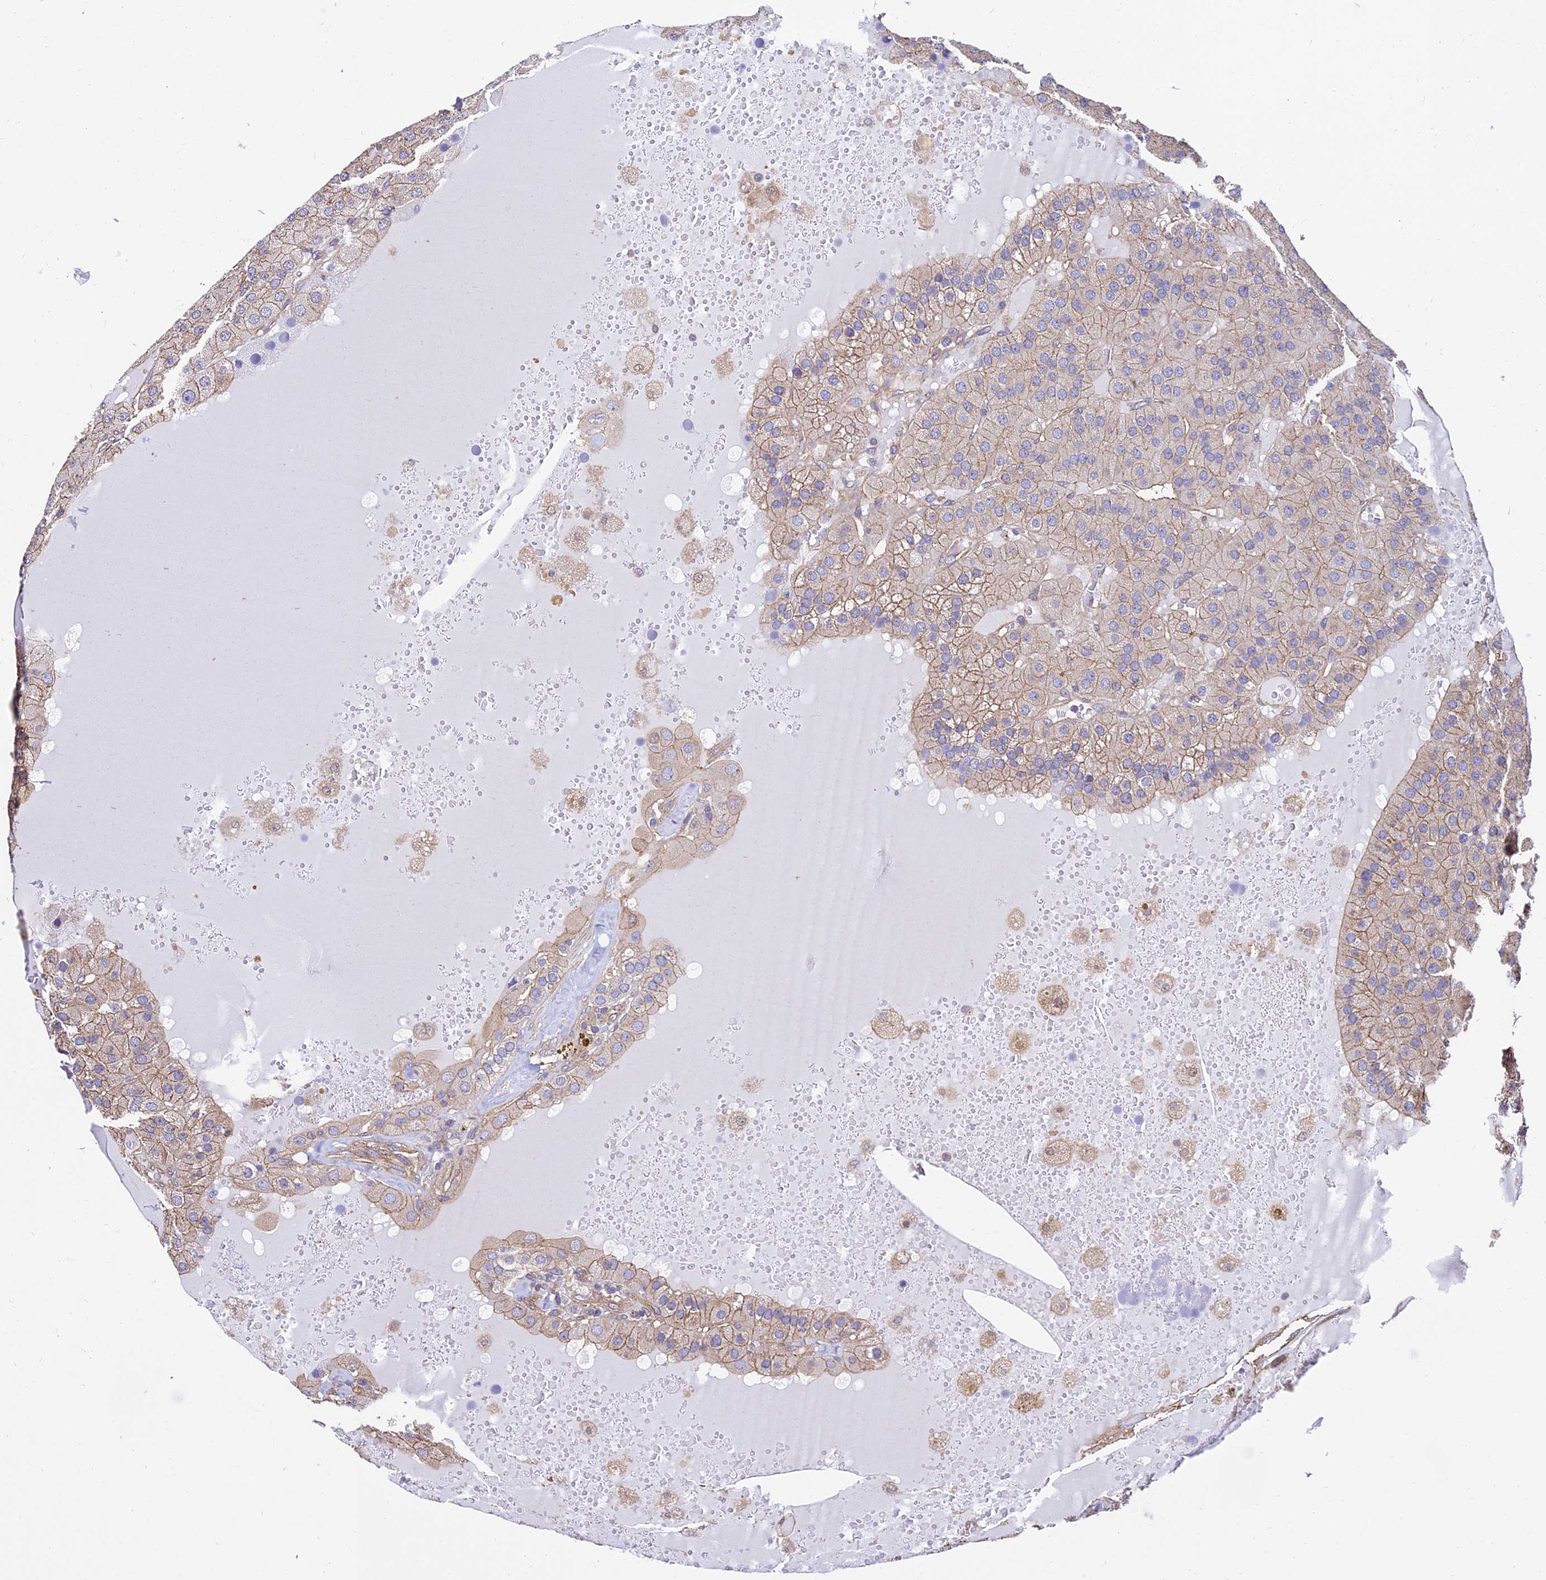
{"staining": {"intensity": "weak", "quantity": ">75%", "location": "cytoplasmic/membranous"}, "tissue": "parathyroid gland", "cell_type": "Glandular cells", "image_type": "normal", "snomed": [{"axis": "morphology", "description": "Normal tissue, NOS"}, {"axis": "morphology", "description": "Adenoma, NOS"}, {"axis": "topography", "description": "Parathyroid gland"}], "caption": "Weak cytoplasmic/membranous staining for a protein is appreciated in approximately >75% of glandular cells of normal parathyroid gland using IHC.", "gene": "CALM1", "patient": {"sex": "female", "age": 86}}